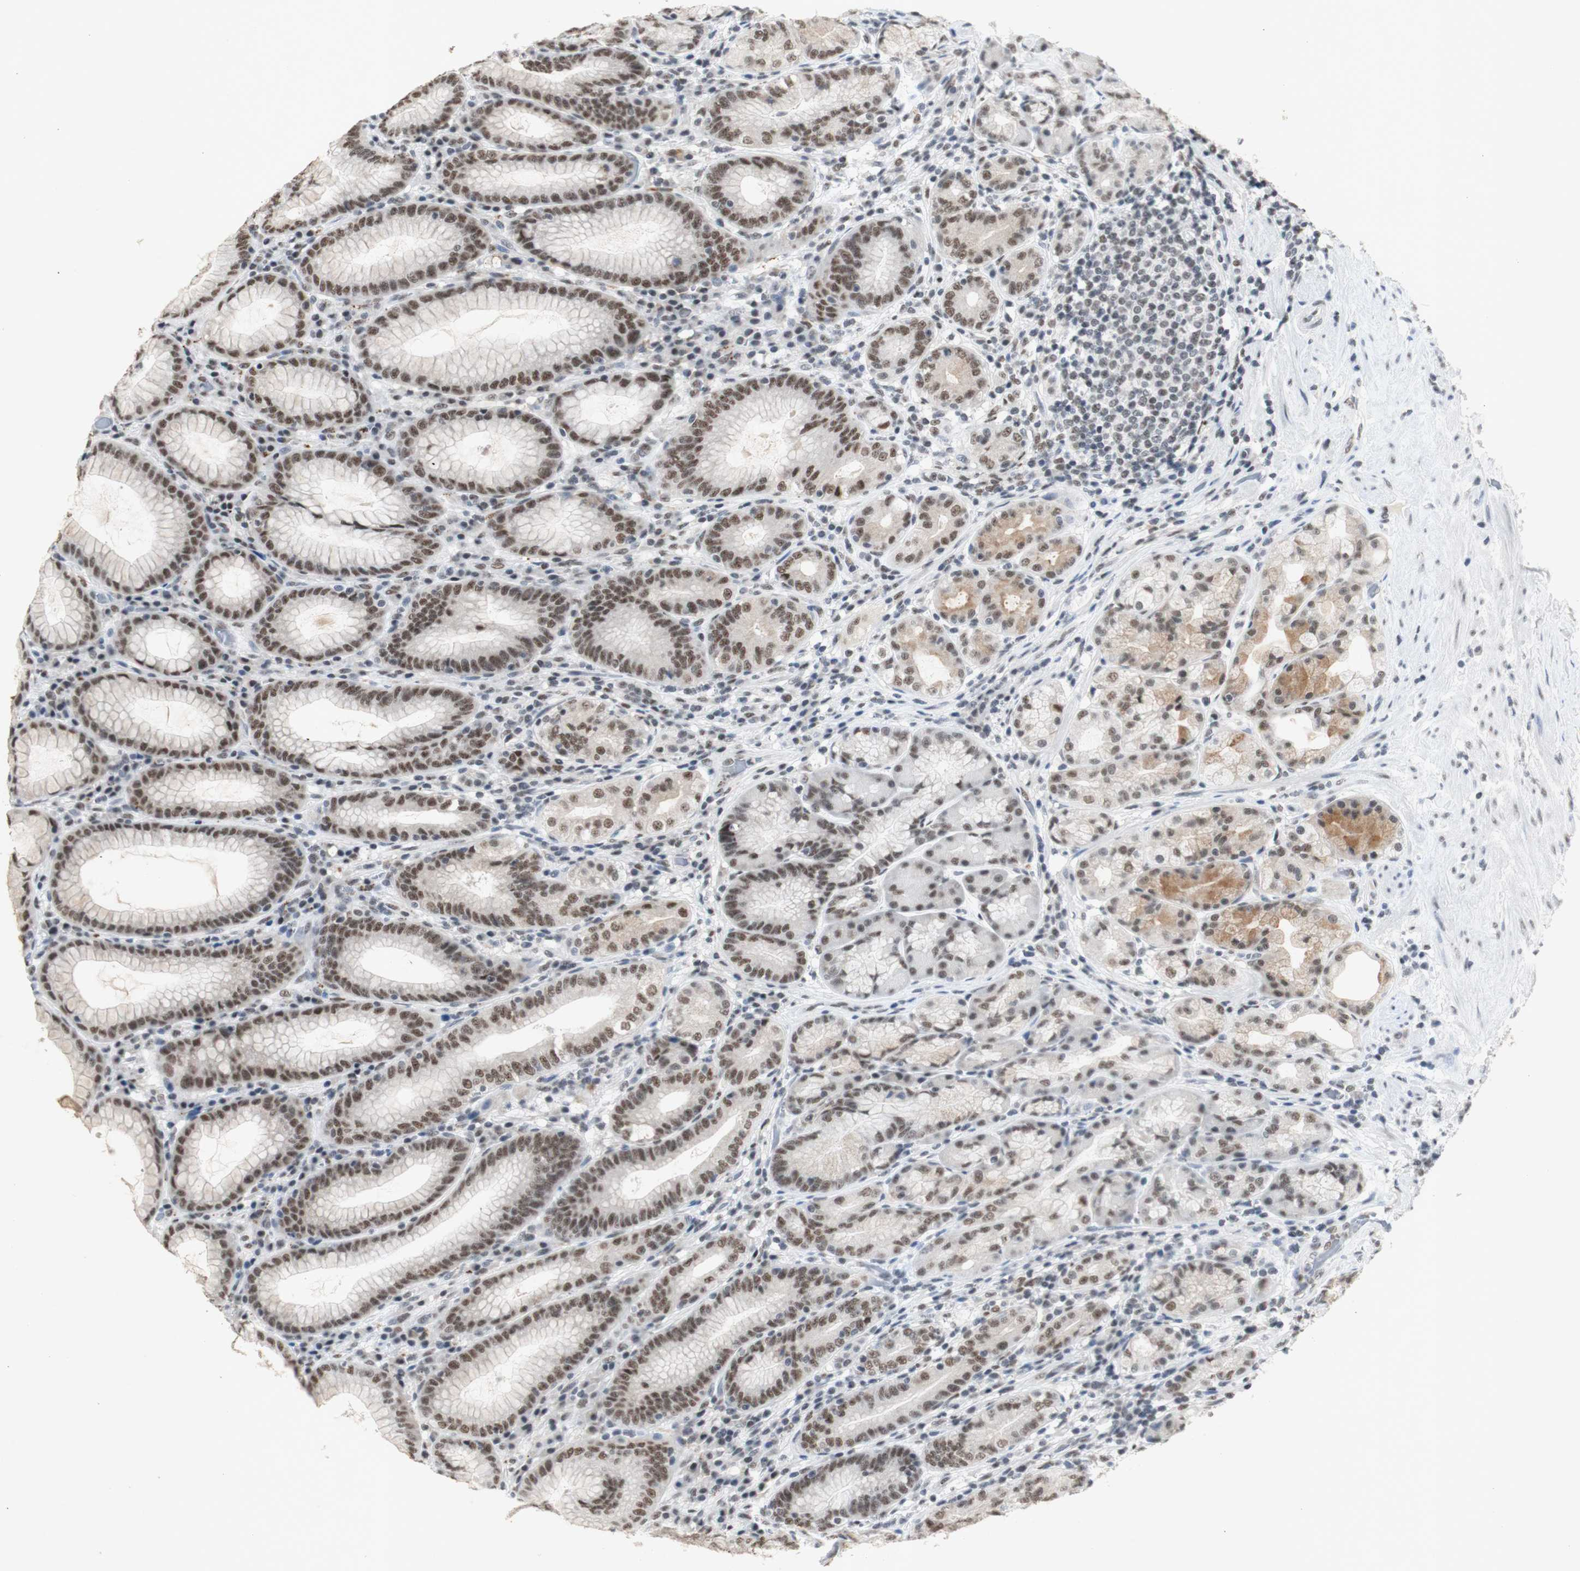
{"staining": {"intensity": "strong", "quantity": ">75%", "location": "cytoplasmic/membranous,nuclear"}, "tissue": "stomach", "cell_type": "Glandular cells", "image_type": "normal", "snomed": [{"axis": "morphology", "description": "Normal tissue, NOS"}, {"axis": "topography", "description": "Stomach, lower"}], "caption": "About >75% of glandular cells in normal stomach reveal strong cytoplasmic/membranous,nuclear protein staining as visualized by brown immunohistochemical staining.", "gene": "SNRPB", "patient": {"sex": "female", "age": 76}}